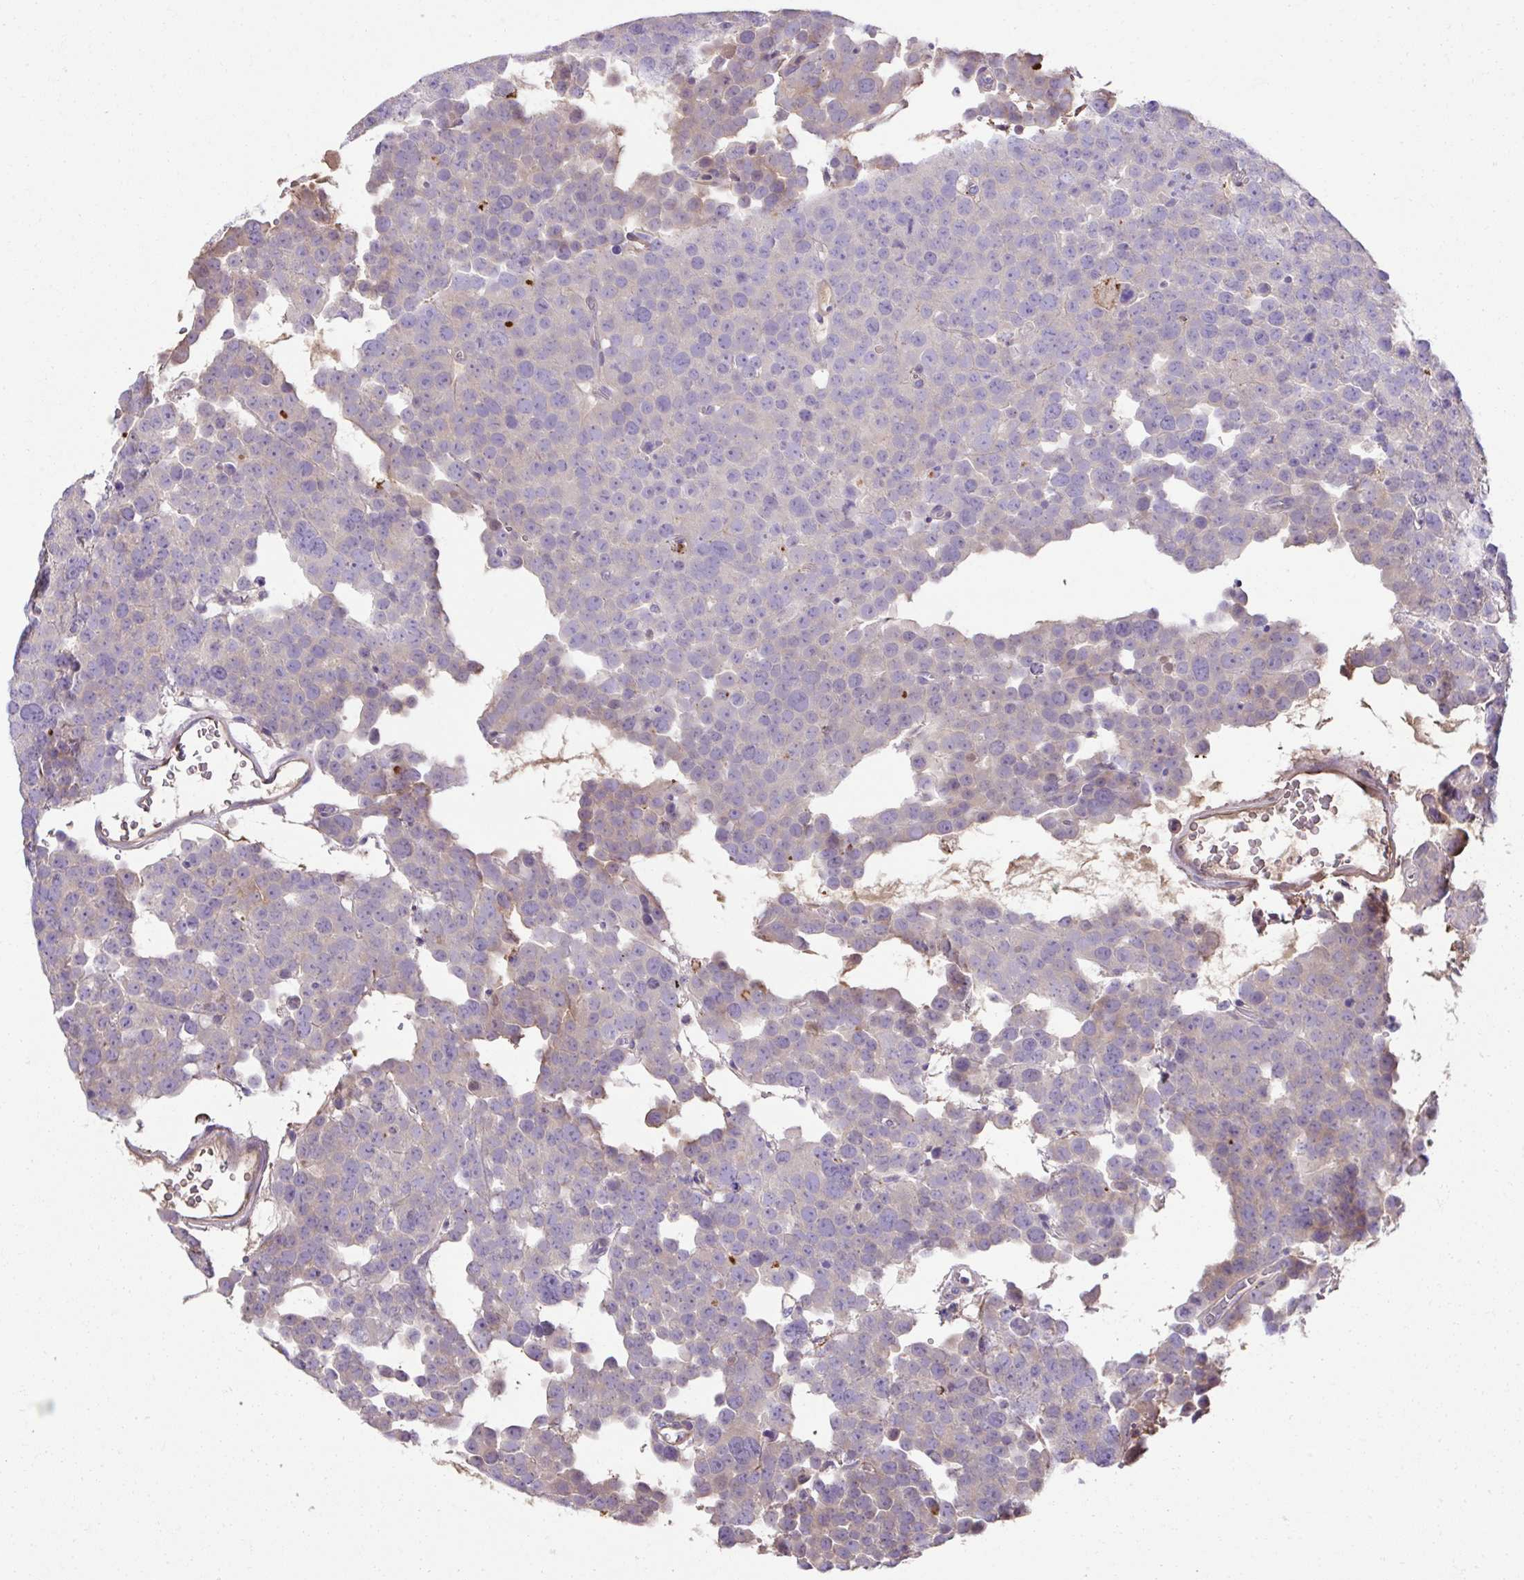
{"staining": {"intensity": "negative", "quantity": "none", "location": "none"}, "tissue": "testis cancer", "cell_type": "Tumor cells", "image_type": "cancer", "snomed": [{"axis": "morphology", "description": "Seminoma, NOS"}, {"axis": "topography", "description": "Testis"}], "caption": "This is an immunohistochemistry histopathology image of testis cancer (seminoma). There is no positivity in tumor cells.", "gene": "CCDC85C", "patient": {"sex": "male", "age": 71}}